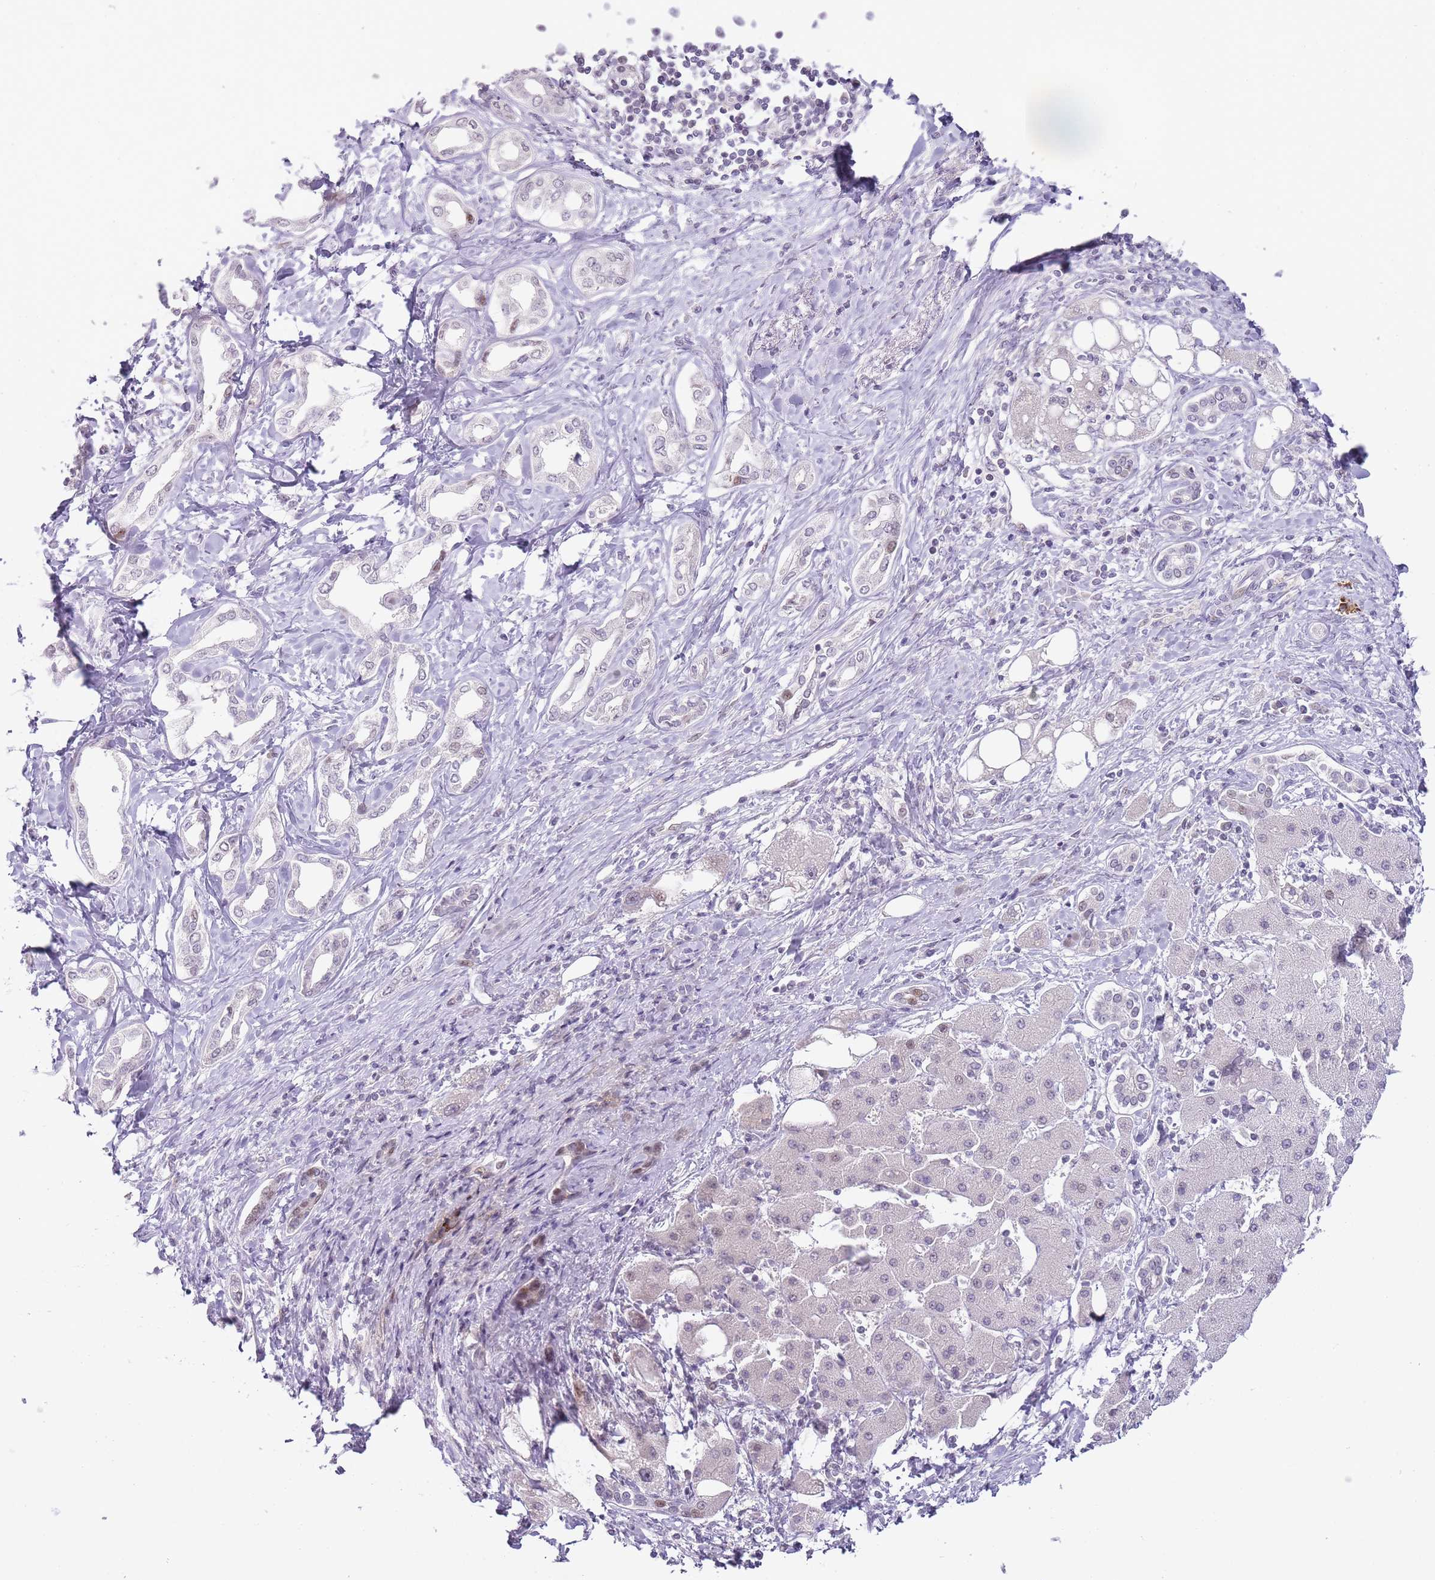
{"staining": {"intensity": "moderate", "quantity": "<25%", "location": "nuclear"}, "tissue": "liver cancer", "cell_type": "Tumor cells", "image_type": "cancer", "snomed": [{"axis": "morphology", "description": "Cholangiocarcinoma"}, {"axis": "topography", "description": "Liver"}], "caption": "Liver cancer (cholangiocarcinoma) stained with a protein marker demonstrates moderate staining in tumor cells.", "gene": "OGG1", "patient": {"sex": "female", "age": 77}}